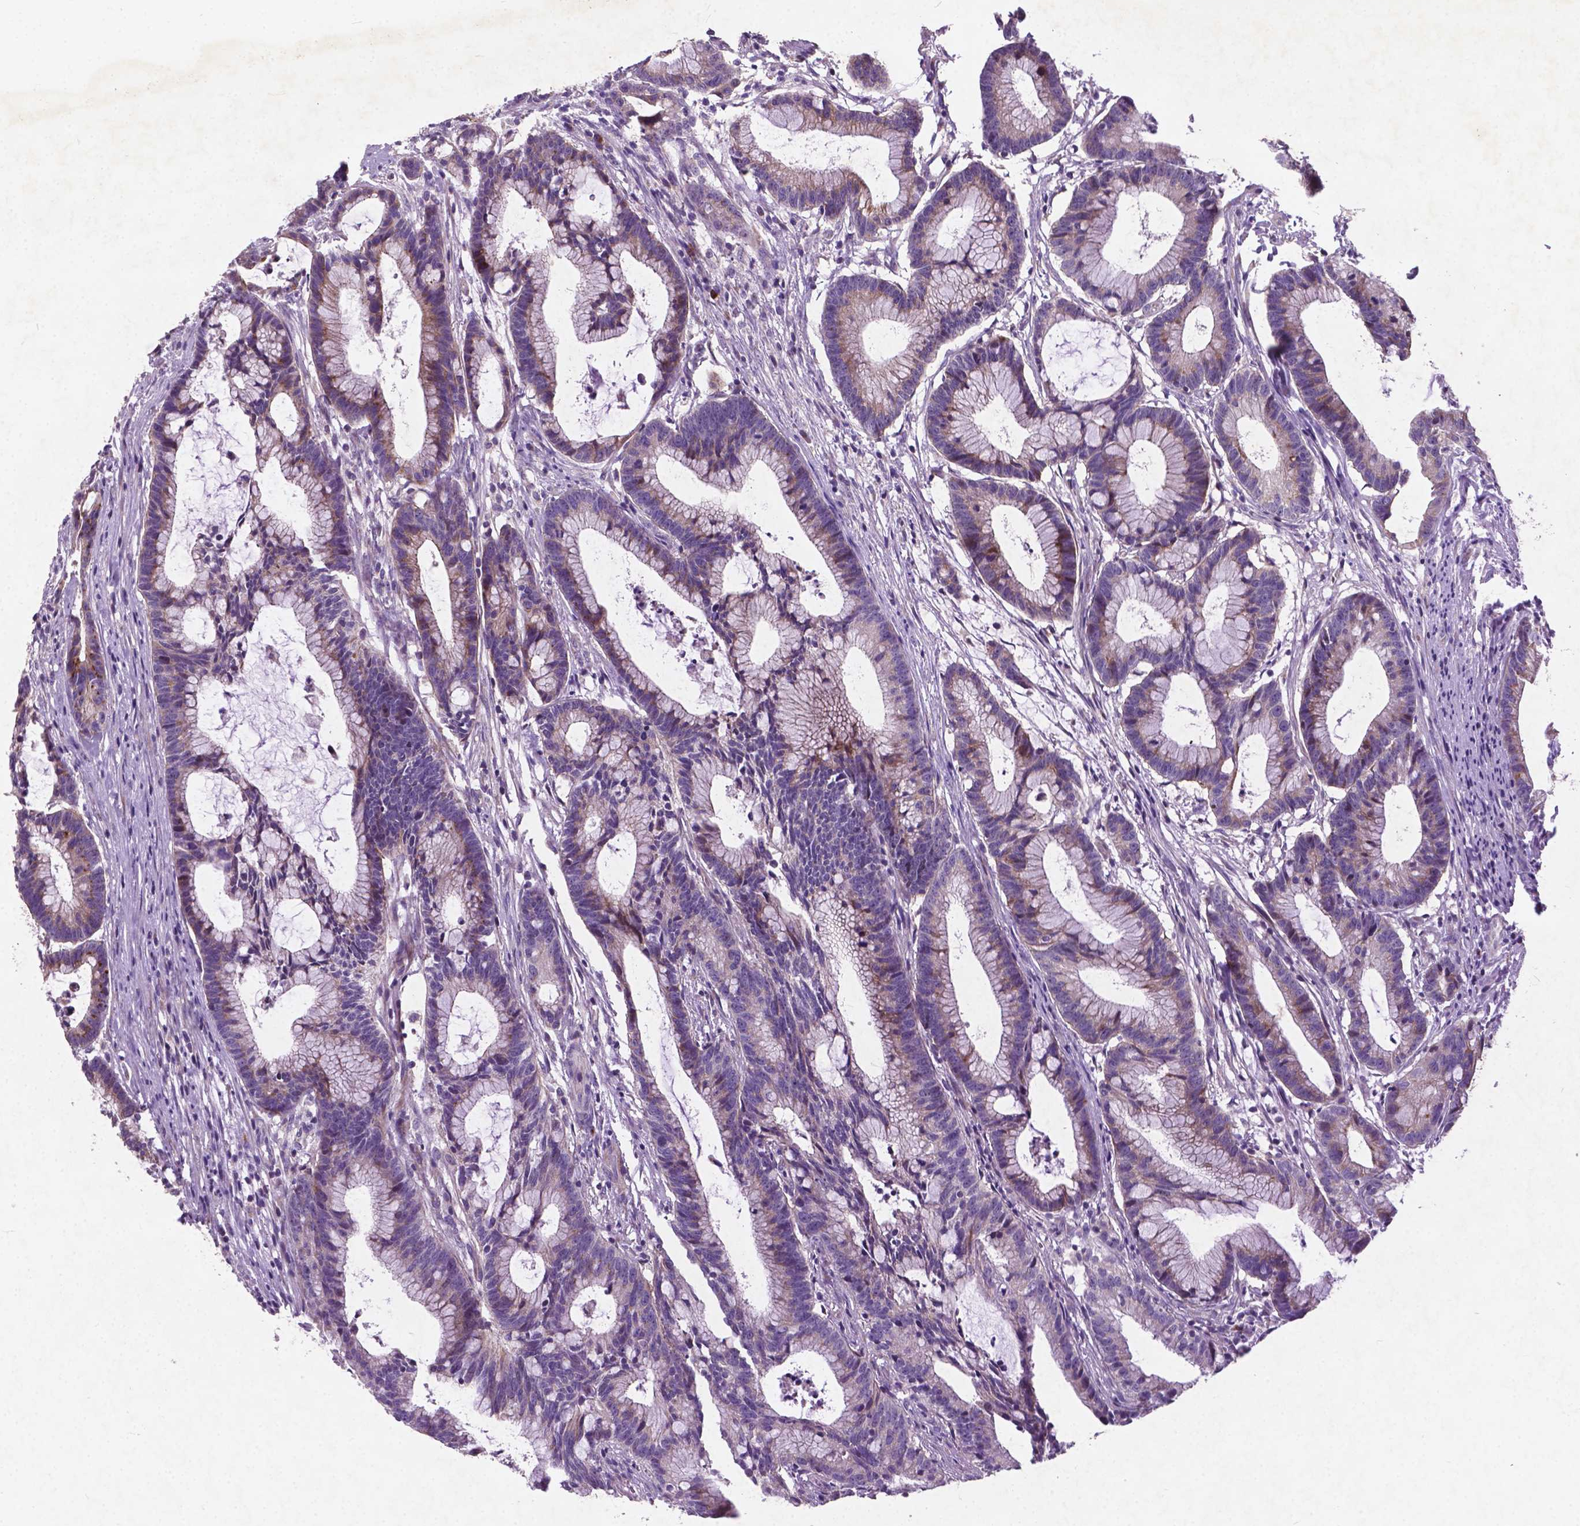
{"staining": {"intensity": "negative", "quantity": "none", "location": "none"}, "tissue": "colorectal cancer", "cell_type": "Tumor cells", "image_type": "cancer", "snomed": [{"axis": "morphology", "description": "Adenocarcinoma, NOS"}, {"axis": "topography", "description": "Colon"}], "caption": "The photomicrograph shows no staining of tumor cells in adenocarcinoma (colorectal). The staining was performed using DAB (3,3'-diaminobenzidine) to visualize the protein expression in brown, while the nuclei were stained in blue with hematoxylin (Magnification: 20x).", "gene": "ATG4D", "patient": {"sex": "female", "age": 78}}